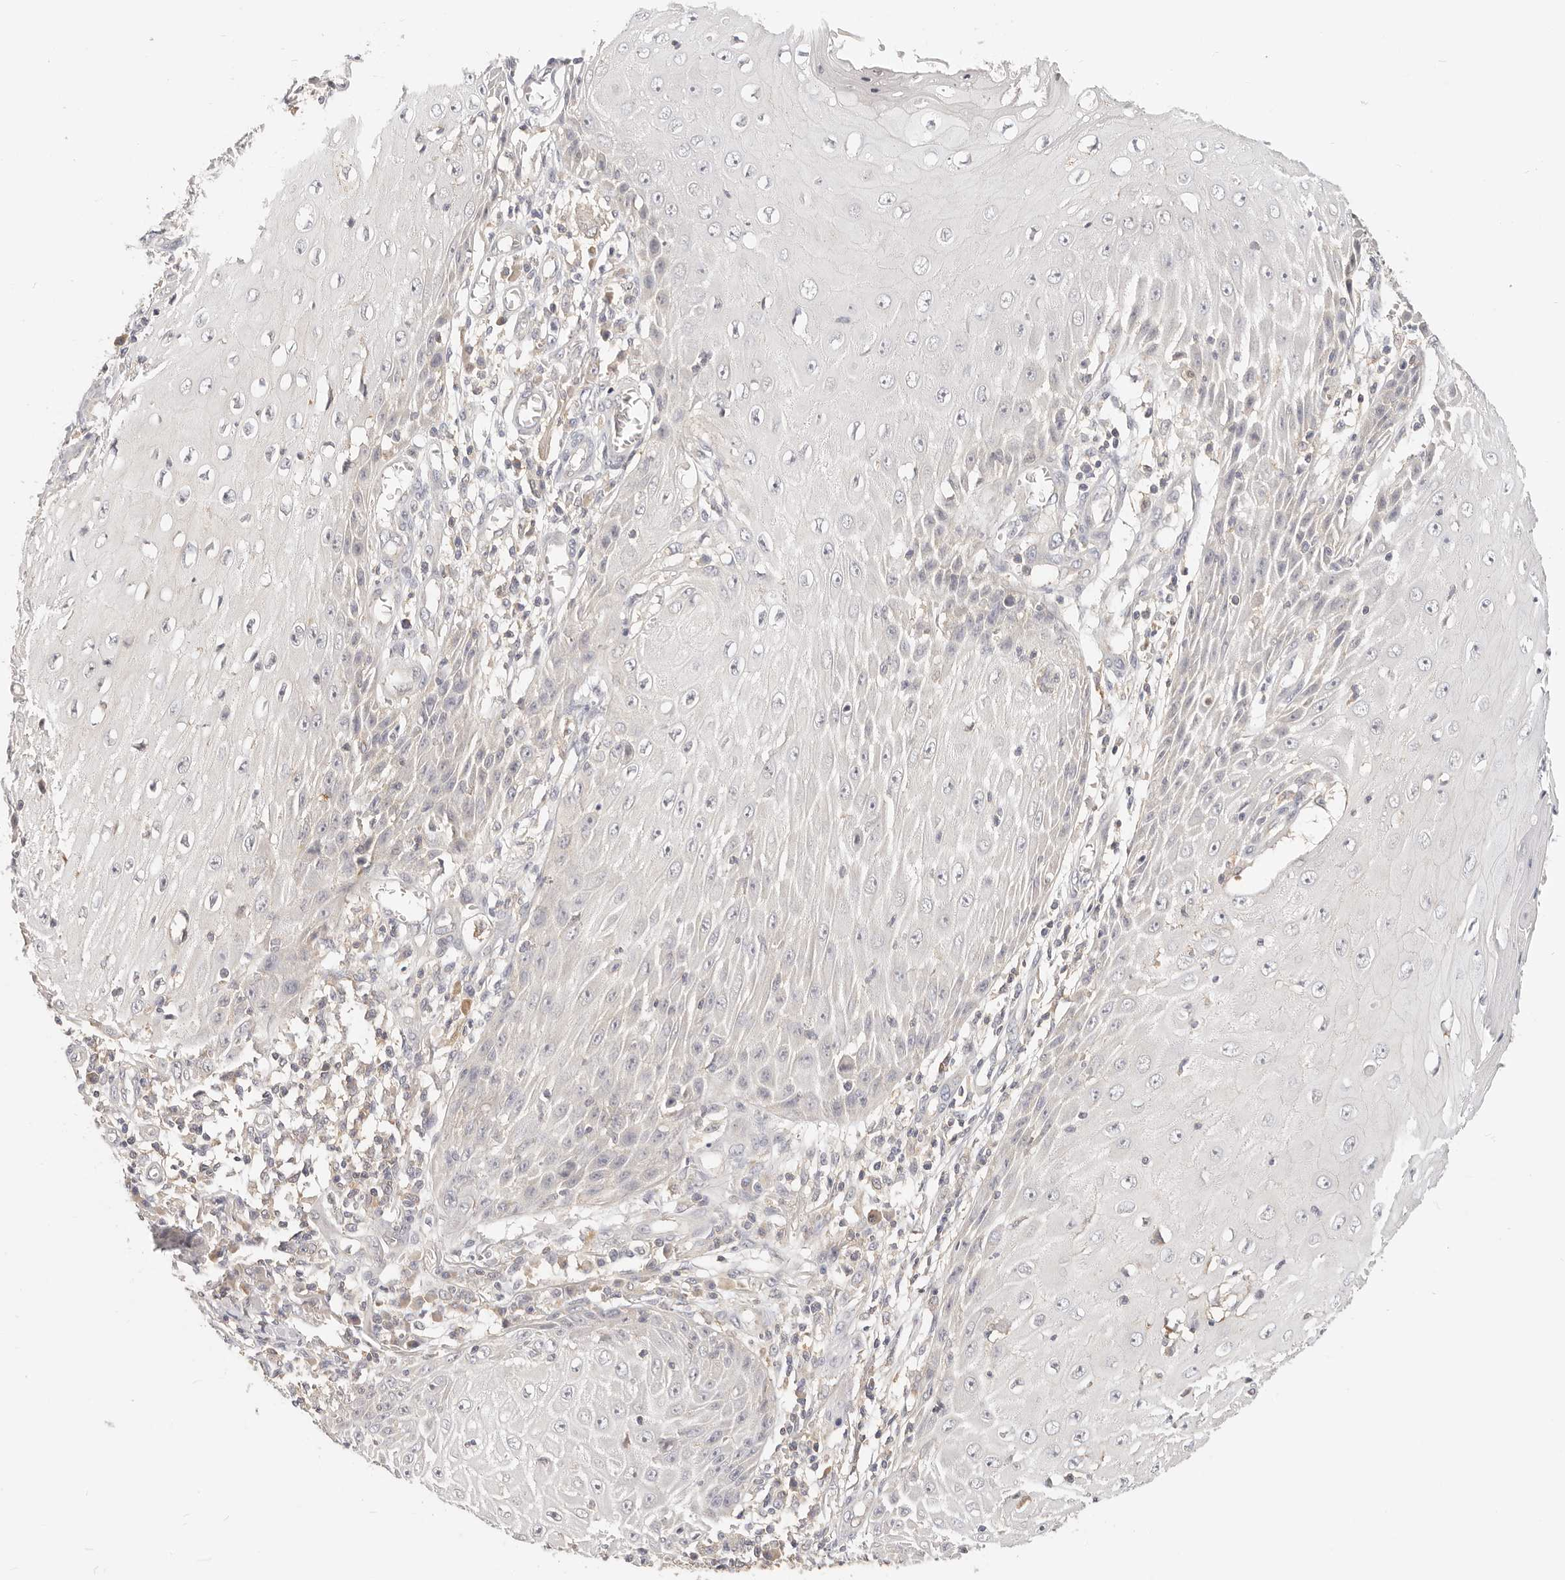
{"staining": {"intensity": "negative", "quantity": "none", "location": "none"}, "tissue": "skin cancer", "cell_type": "Tumor cells", "image_type": "cancer", "snomed": [{"axis": "morphology", "description": "Squamous cell carcinoma, NOS"}, {"axis": "topography", "description": "Skin"}], "caption": "This is an immunohistochemistry photomicrograph of squamous cell carcinoma (skin). There is no expression in tumor cells.", "gene": "DTNBP1", "patient": {"sex": "female", "age": 73}}